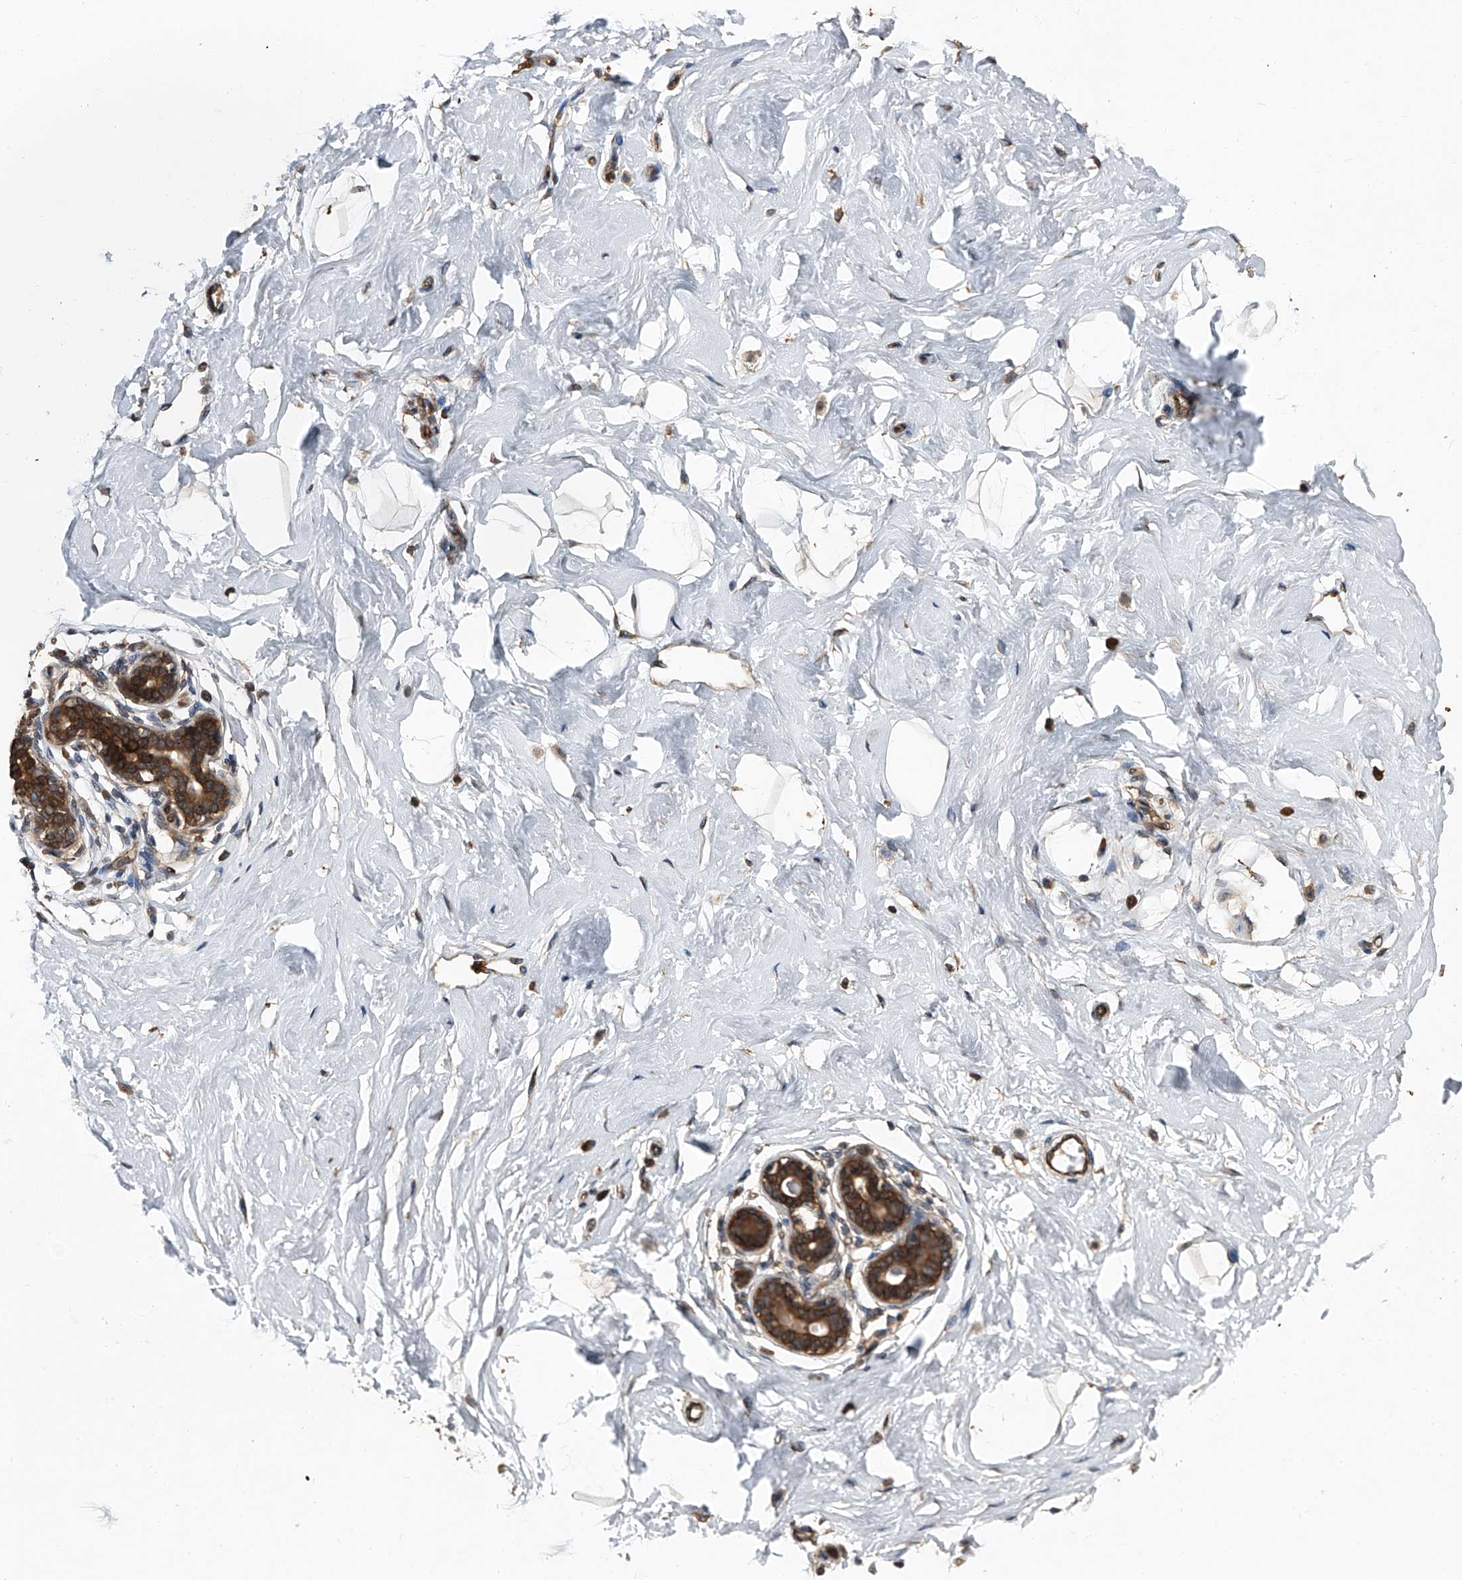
{"staining": {"intensity": "moderate", "quantity": "<25%", "location": "cytoplasmic/membranous"}, "tissue": "breast", "cell_type": "Adipocytes", "image_type": "normal", "snomed": [{"axis": "morphology", "description": "Normal tissue, NOS"}, {"axis": "morphology", "description": "Adenoma, NOS"}, {"axis": "topography", "description": "Breast"}], "caption": "Normal breast exhibits moderate cytoplasmic/membranous staining in approximately <25% of adipocytes, visualized by immunohistochemistry.", "gene": "KCNJ2", "patient": {"sex": "female", "age": 23}}